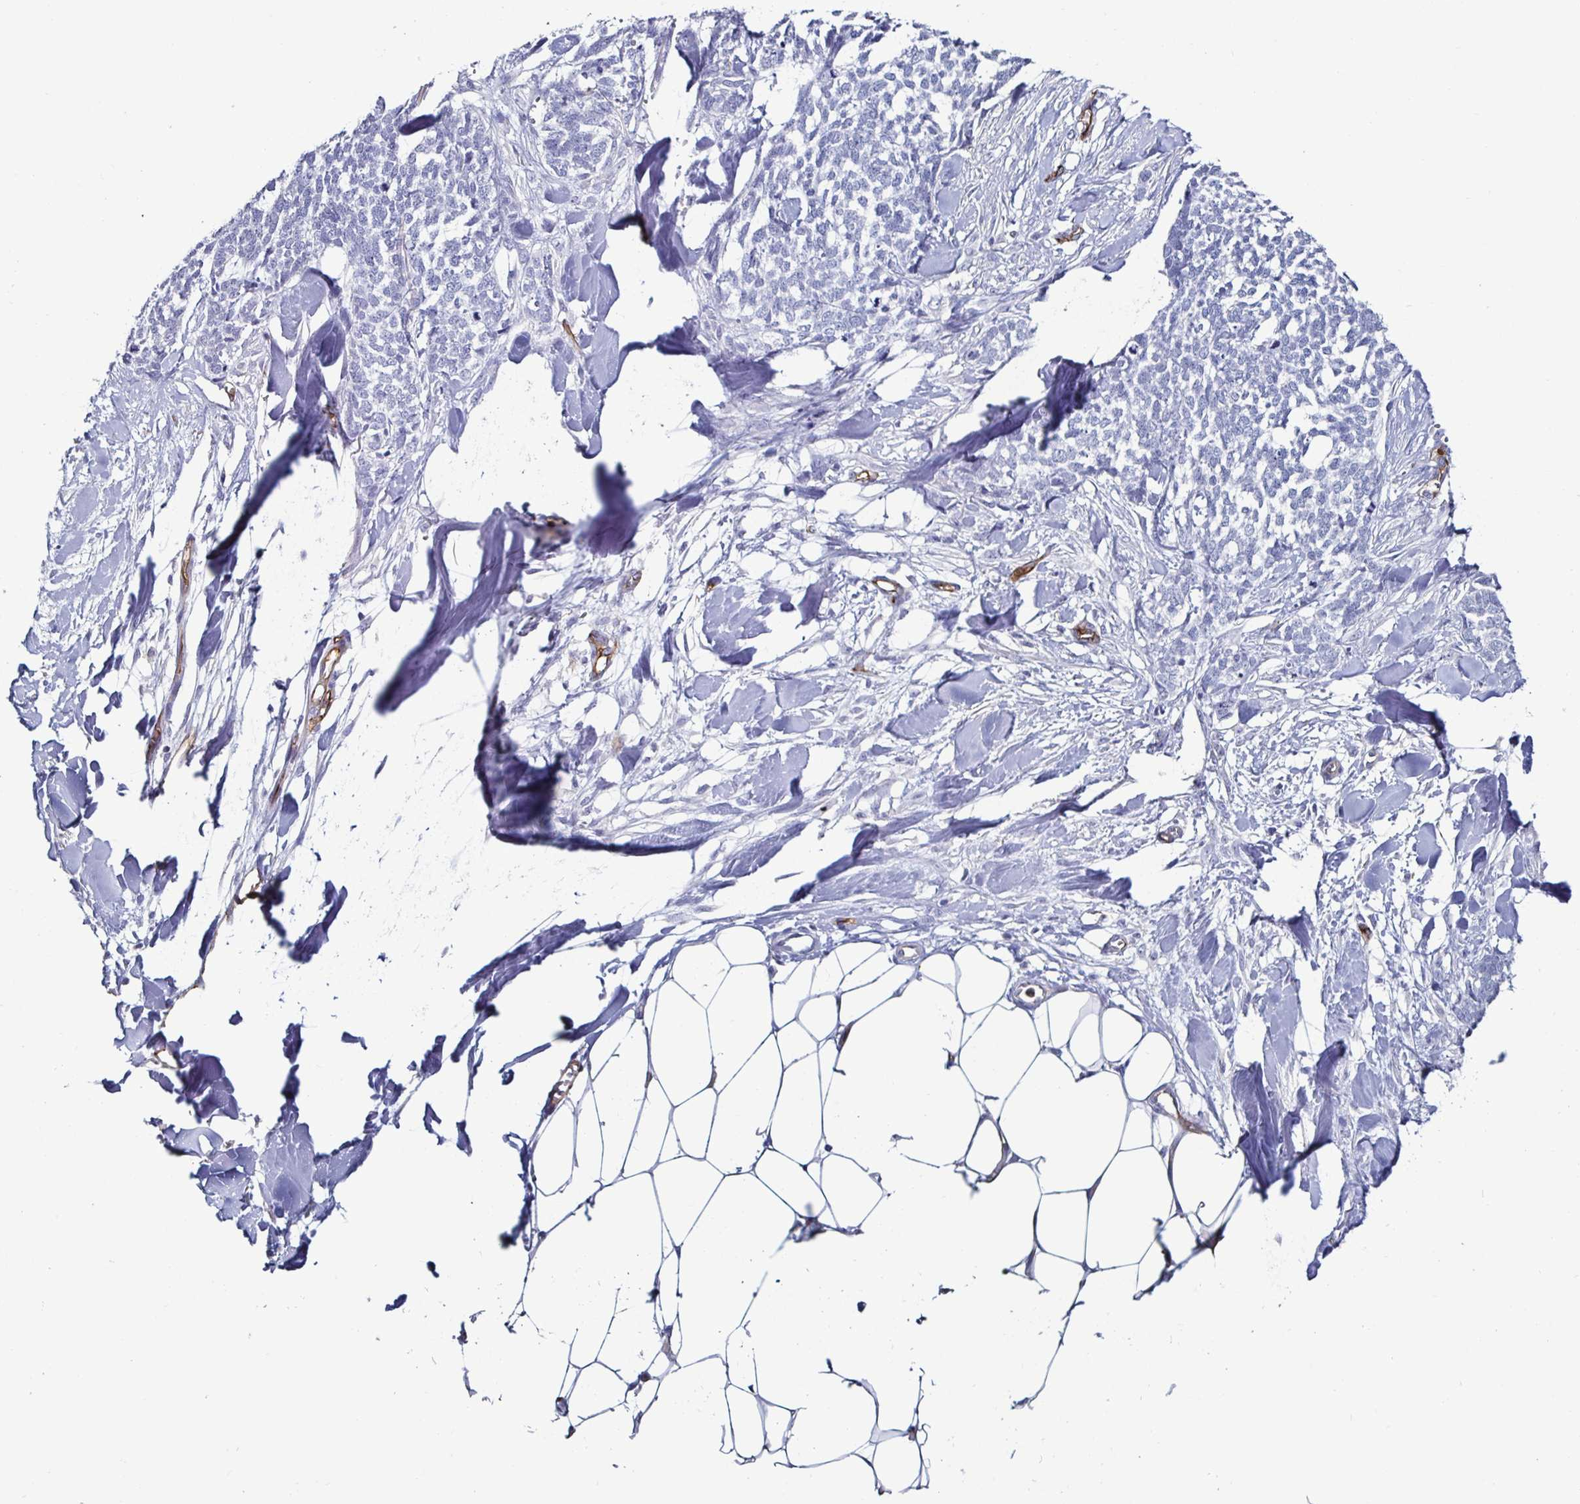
{"staining": {"intensity": "negative", "quantity": "none", "location": "none"}, "tissue": "skin cancer", "cell_type": "Tumor cells", "image_type": "cancer", "snomed": [{"axis": "morphology", "description": "Basal cell carcinoma"}, {"axis": "topography", "description": "Skin"}], "caption": "DAB immunohistochemical staining of basal cell carcinoma (skin) demonstrates no significant expression in tumor cells.", "gene": "ACSBG2", "patient": {"sex": "female", "age": 59}}